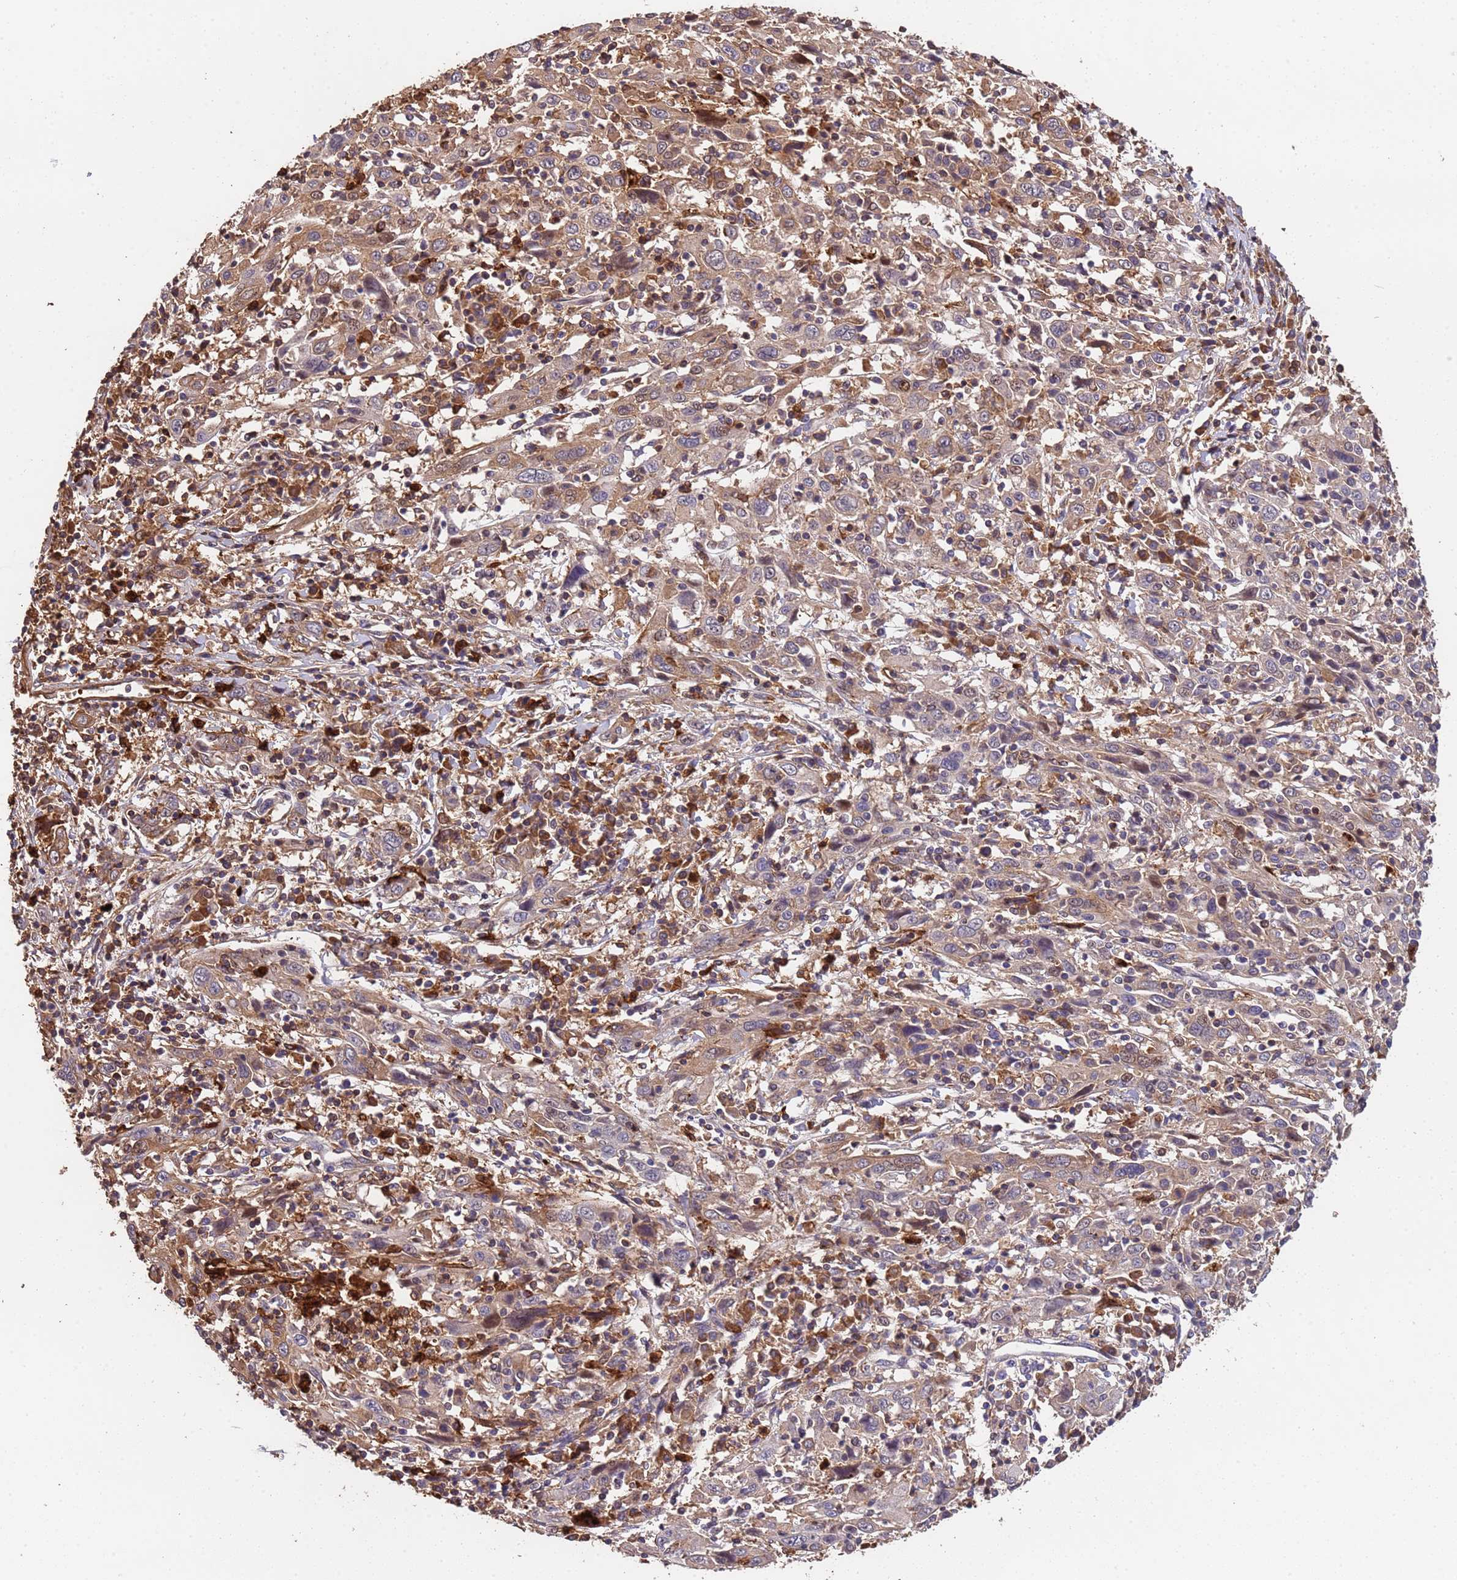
{"staining": {"intensity": "weak", "quantity": "25%-75%", "location": "cytoplasmic/membranous"}, "tissue": "cervical cancer", "cell_type": "Tumor cells", "image_type": "cancer", "snomed": [{"axis": "morphology", "description": "Squamous cell carcinoma, NOS"}, {"axis": "topography", "description": "Cervix"}], "caption": "Tumor cells reveal low levels of weak cytoplasmic/membranous staining in approximately 25%-75% of cells in squamous cell carcinoma (cervical).", "gene": "CCDC184", "patient": {"sex": "female", "age": 46}}